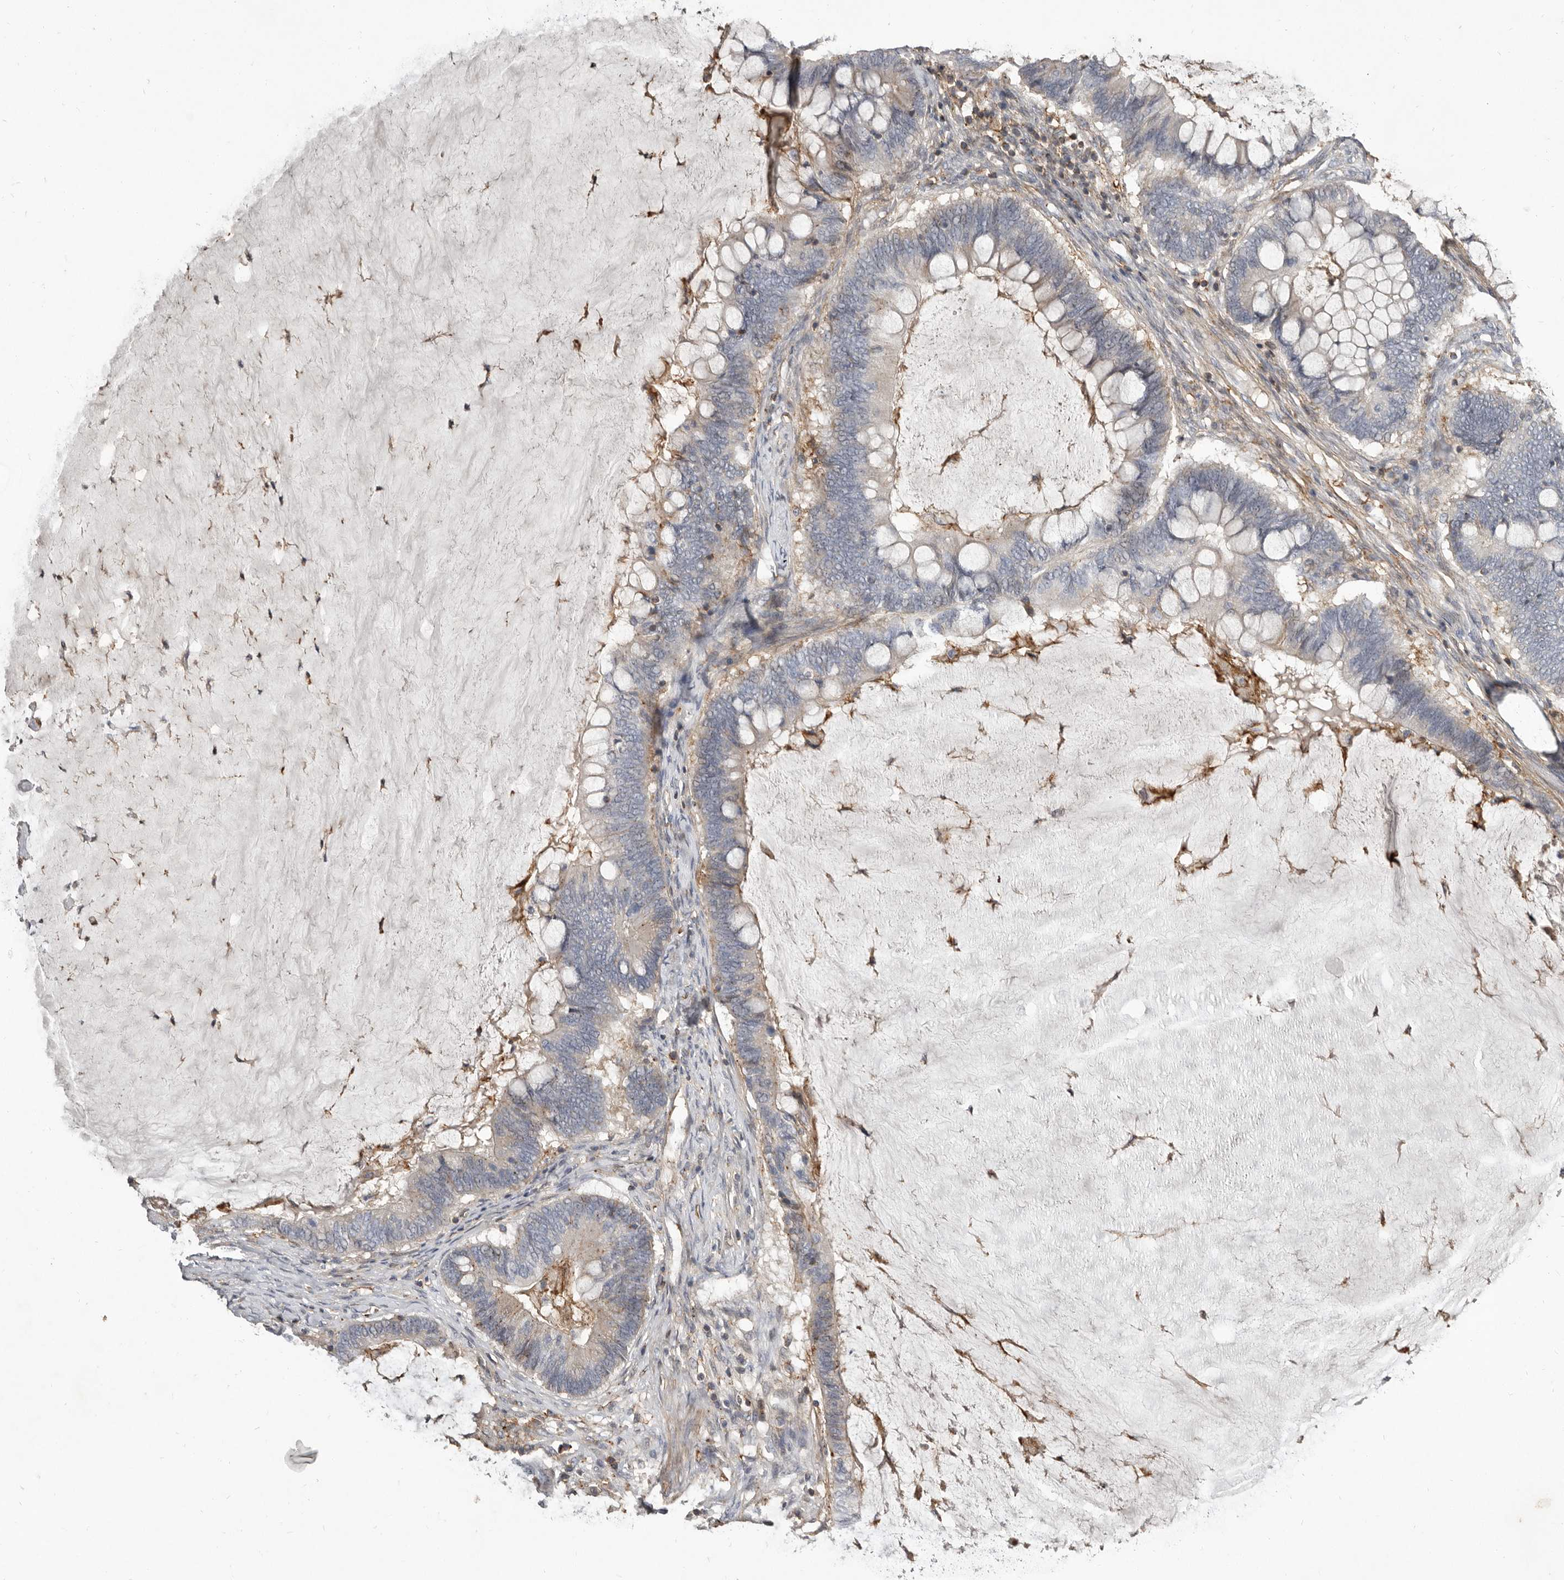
{"staining": {"intensity": "negative", "quantity": "none", "location": "none"}, "tissue": "ovarian cancer", "cell_type": "Tumor cells", "image_type": "cancer", "snomed": [{"axis": "morphology", "description": "Cystadenocarcinoma, mucinous, NOS"}, {"axis": "topography", "description": "Ovary"}], "caption": "Immunohistochemical staining of human mucinous cystadenocarcinoma (ovarian) demonstrates no significant staining in tumor cells. The staining is performed using DAB brown chromogen with nuclei counter-stained in using hematoxylin.", "gene": "KIF26B", "patient": {"sex": "female", "age": 61}}